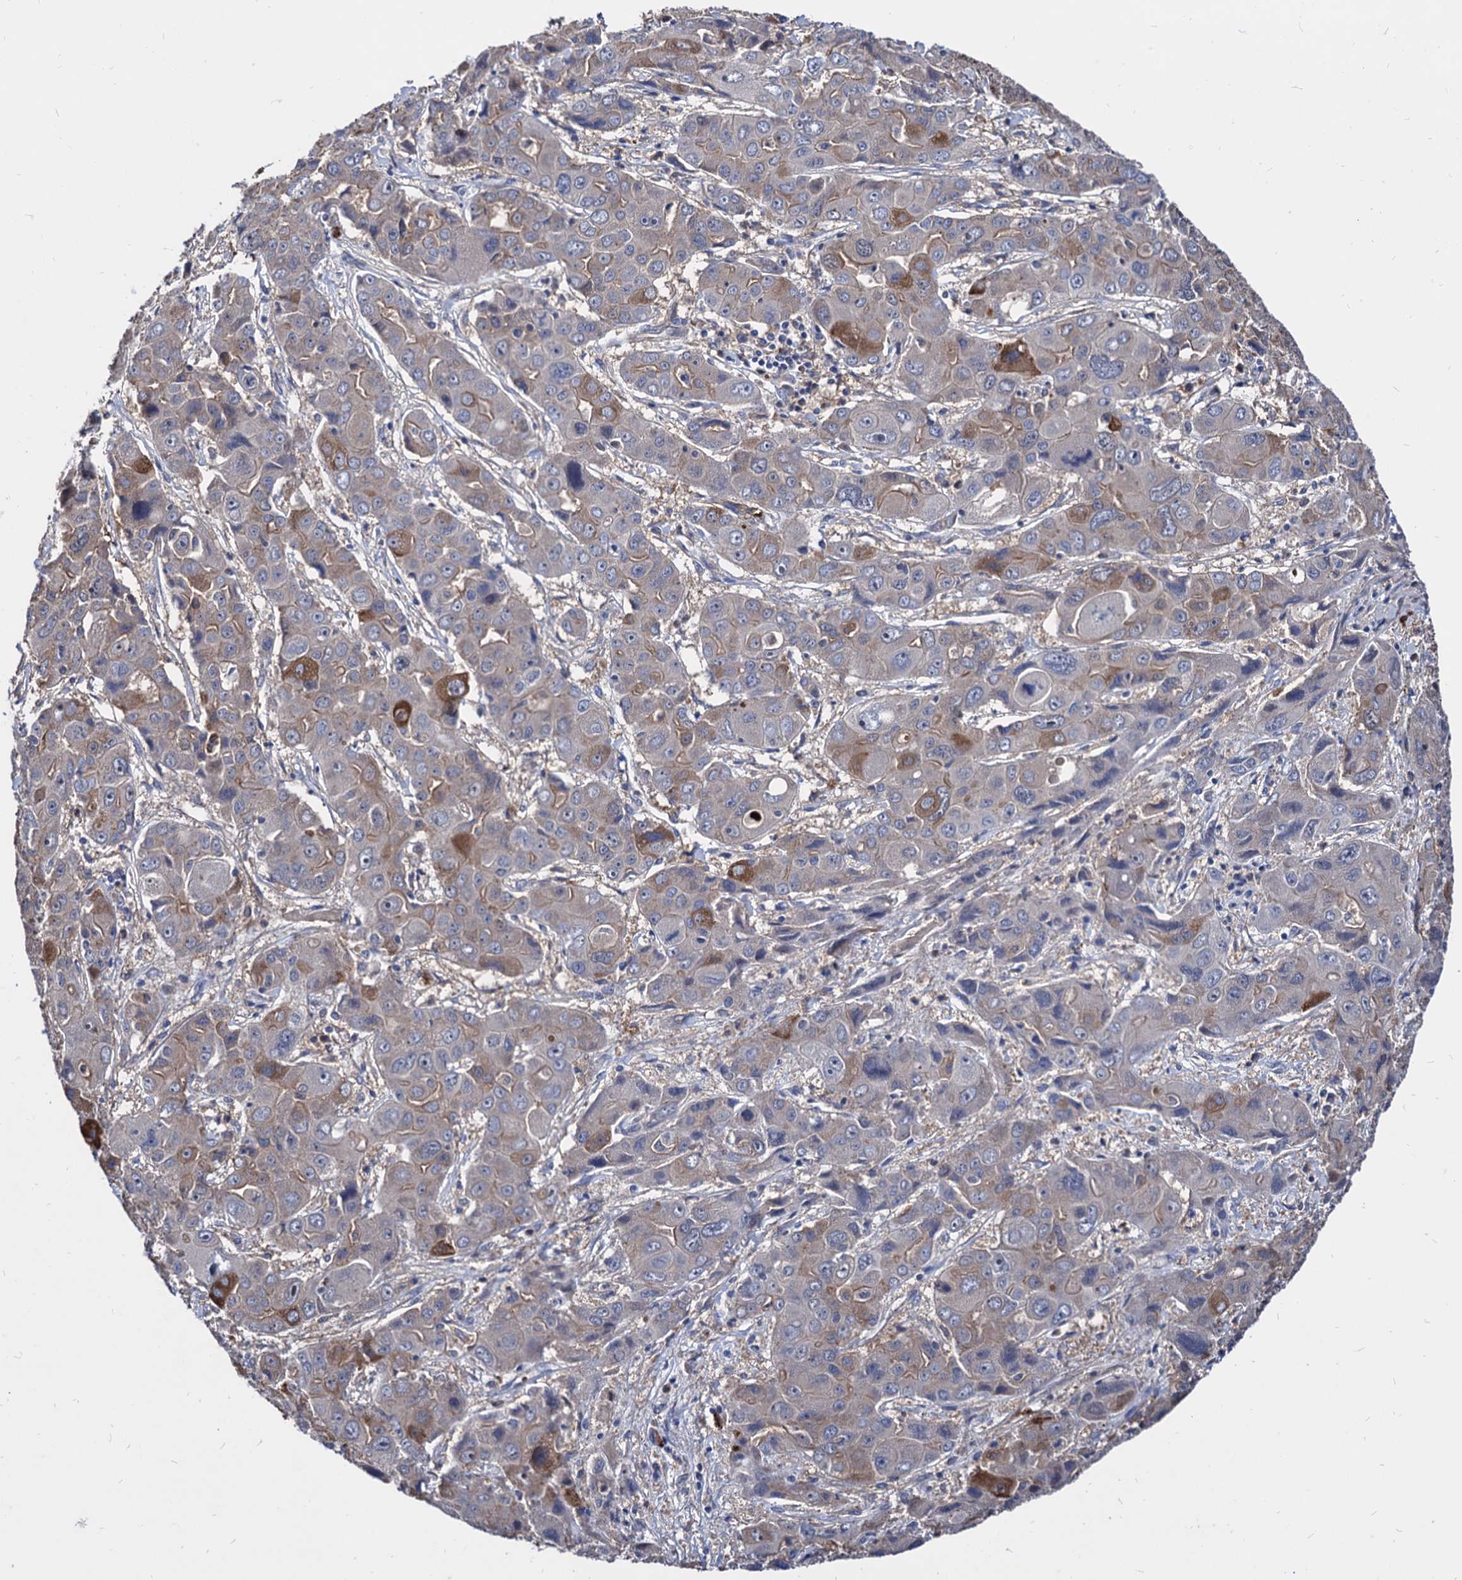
{"staining": {"intensity": "moderate", "quantity": "<25%", "location": "cytoplasmic/membranous"}, "tissue": "liver cancer", "cell_type": "Tumor cells", "image_type": "cancer", "snomed": [{"axis": "morphology", "description": "Cholangiocarcinoma"}, {"axis": "topography", "description": "Liver"}], "caption": "There is low levels of moderate cytoplasmic/membranous staining in tumor cells of liver cholangiocarcinoma, as demonstrated by immunohistochemical staining (brown color).", "gene": "CPPED1", "patient": {"sex": "male", "age": 67}}